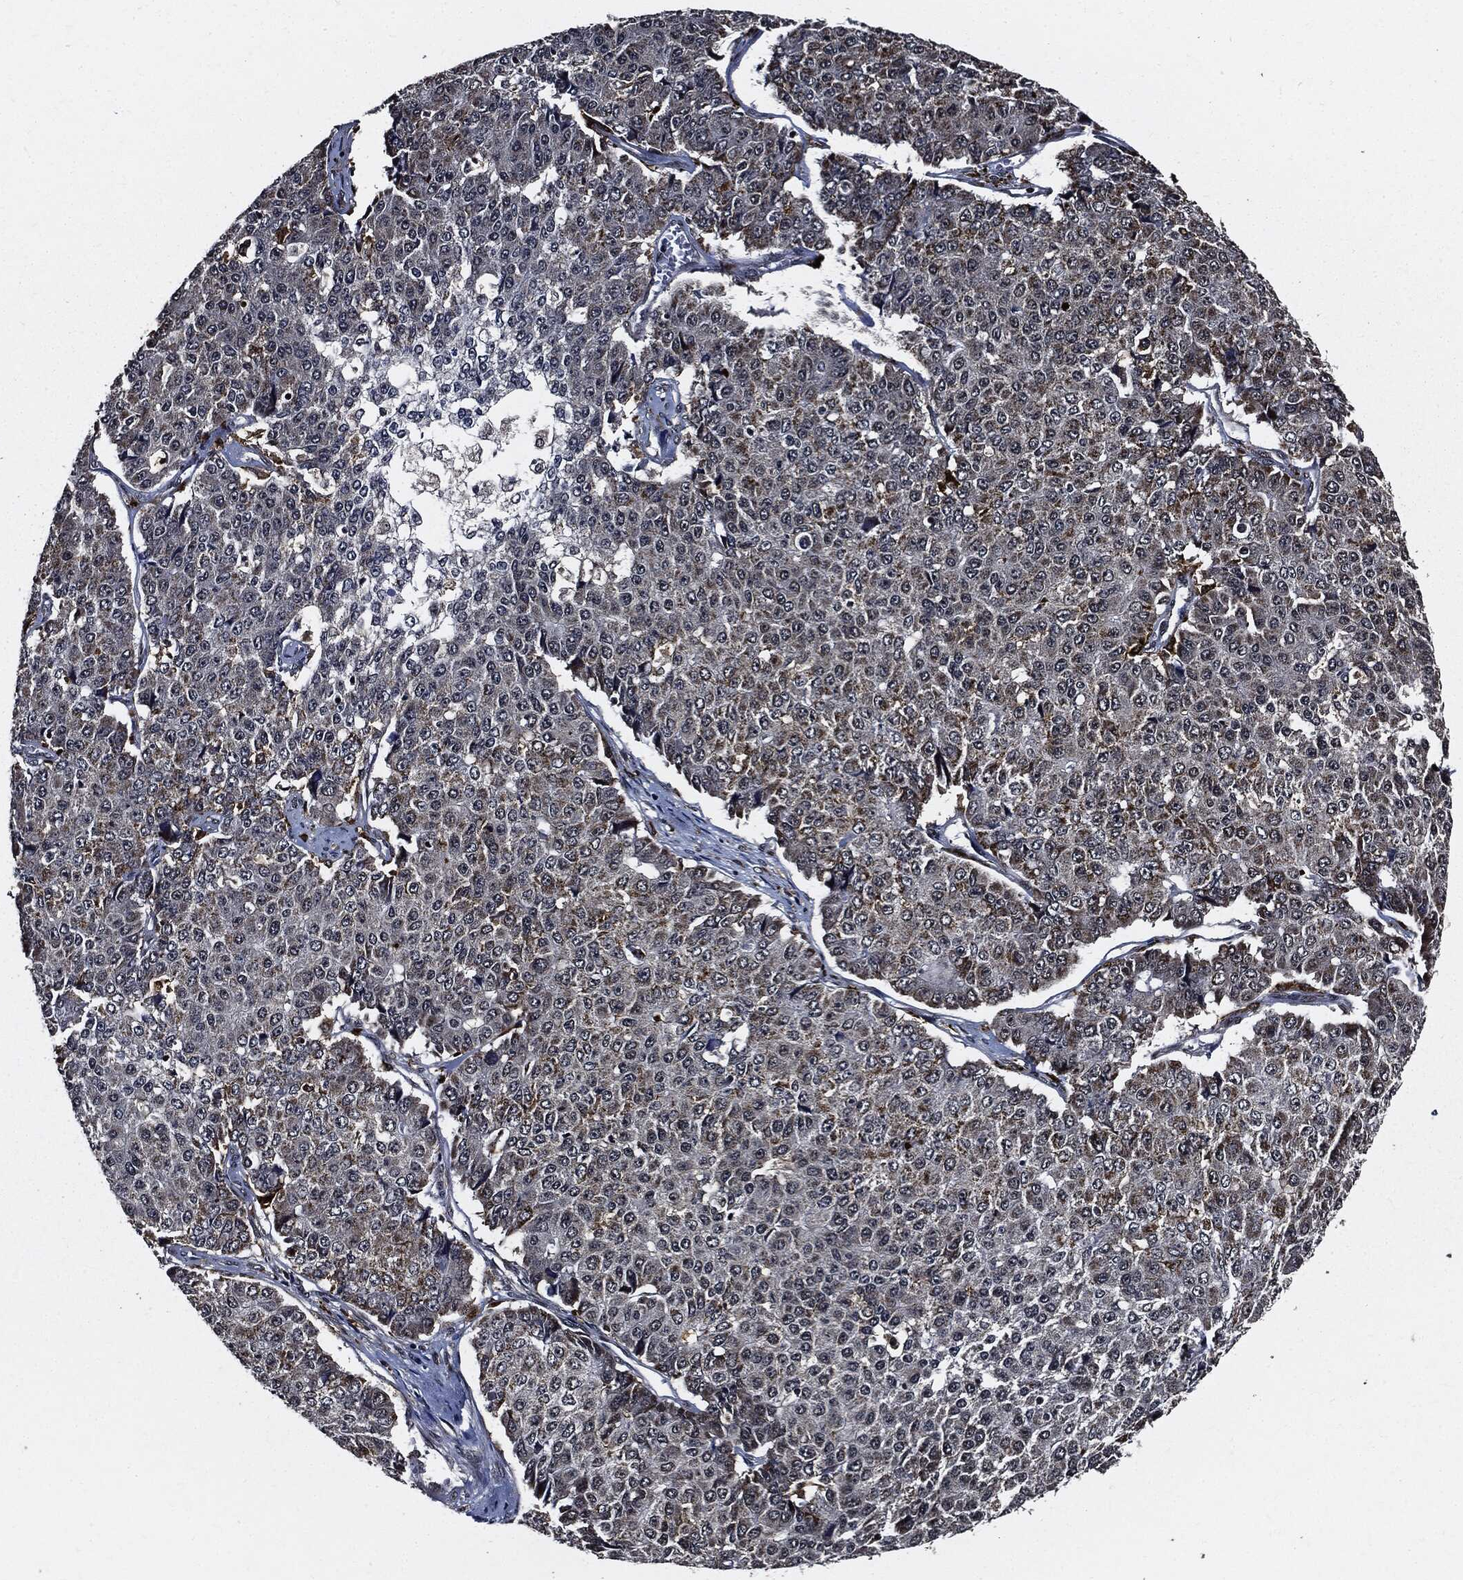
{"staining": {"intensity": "weak", "quantity": "<25%", "location": "cytoplasmic/membranous"}, "tissue": "pancreatic cancer", "cell_type": "Tumor cells", "image_type": "cancer", "snomed": [{"axis": "morphology", "description": "Normal tissue, NOS"}, {"axis": "morphology", "description": "Adenocarcinoma, NOS"}, {"axis": "topography", "description": "Pancreas"}, {"axis": "topography", "description": "Duodenum"}], "caption": "Tumor cells show no significant protein expression in pancreatic cancer (adenocarcinoma).", "gene": "SUGT1", "patient": {"sex": "male", "age": 50}}